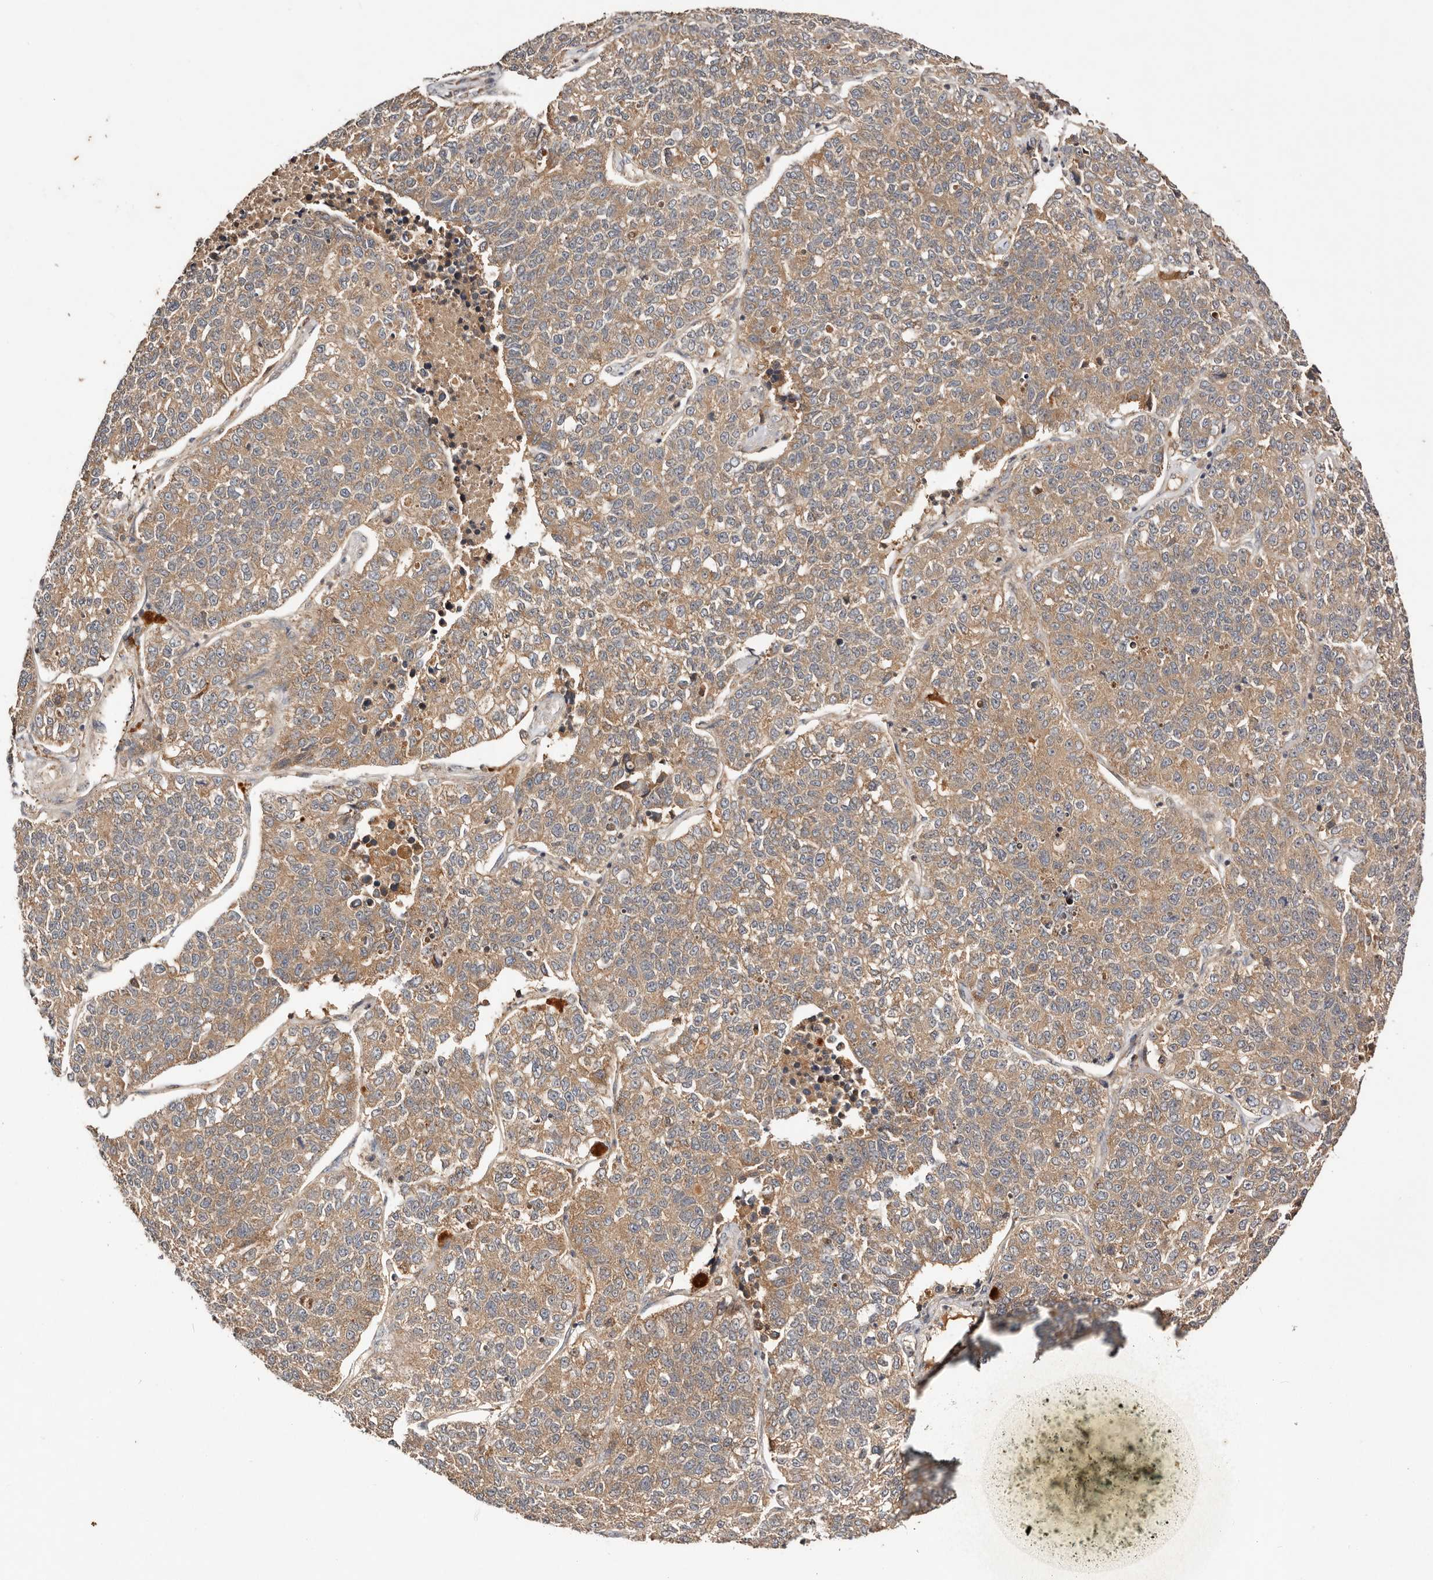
{"staining": {"intensity": "moderate", "quantity": ">75%", "location": "cytoplasmic/membranous"}, "tissue": "lung cancer", "cell_type": "Tumor cells", "image_type": "cancer", "snomed": [{"axis": "morphology", "description": "Adenocarcinoma, NOS"}, {"axis": "topography", "description": "Lung"}], "caption": "Lung cancer (adenocarcinoma) stained with IHC demonstrates moderate cytoplasmic/membranous staining in about >75% of tumor cells.", "gene": "PKIB", "patient": {"sex": "male", "age": 49}}